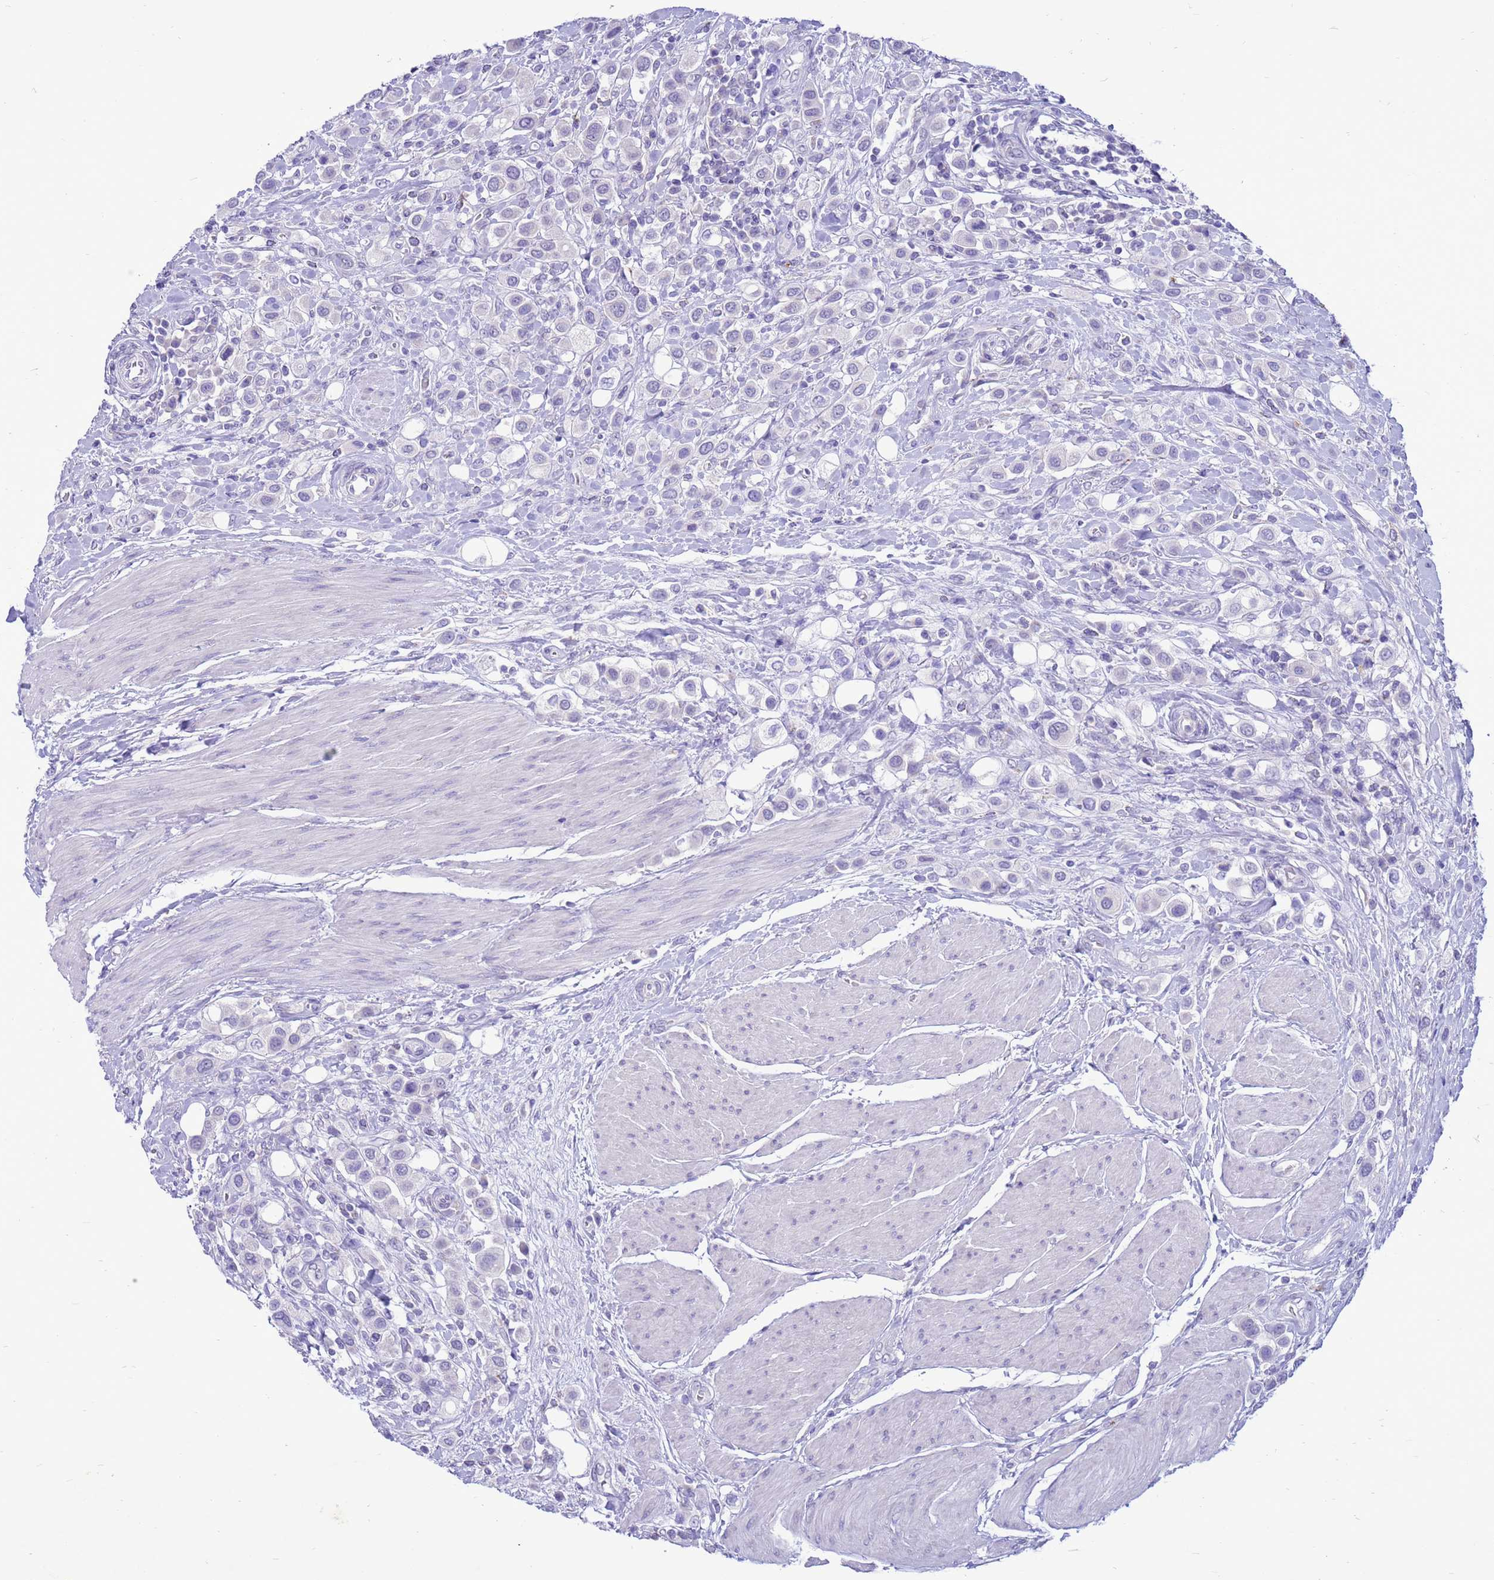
{"staining": {"intensity": "negative", "quantity": "none", "location": "none"}, "tissue": "urothelial cancer", "cell_type": "Tumor cells", "image_type": "cancer", "snomed": [{"axis": "morphology", "description": "Urothelial carcinoma, High grade"}, {"axis": "topography", "description": "Urinary bladder"}], "caption": "This micrograph is of urothelial carcinoma (high-grade) stained with immunohistochemistry (IHC) to label a protein in brown with the nuclei are counter-stained blue. There is no staining in tumor cells.", "gene": "PDE10A", "patient": {"sex": "male", "age": 50}}